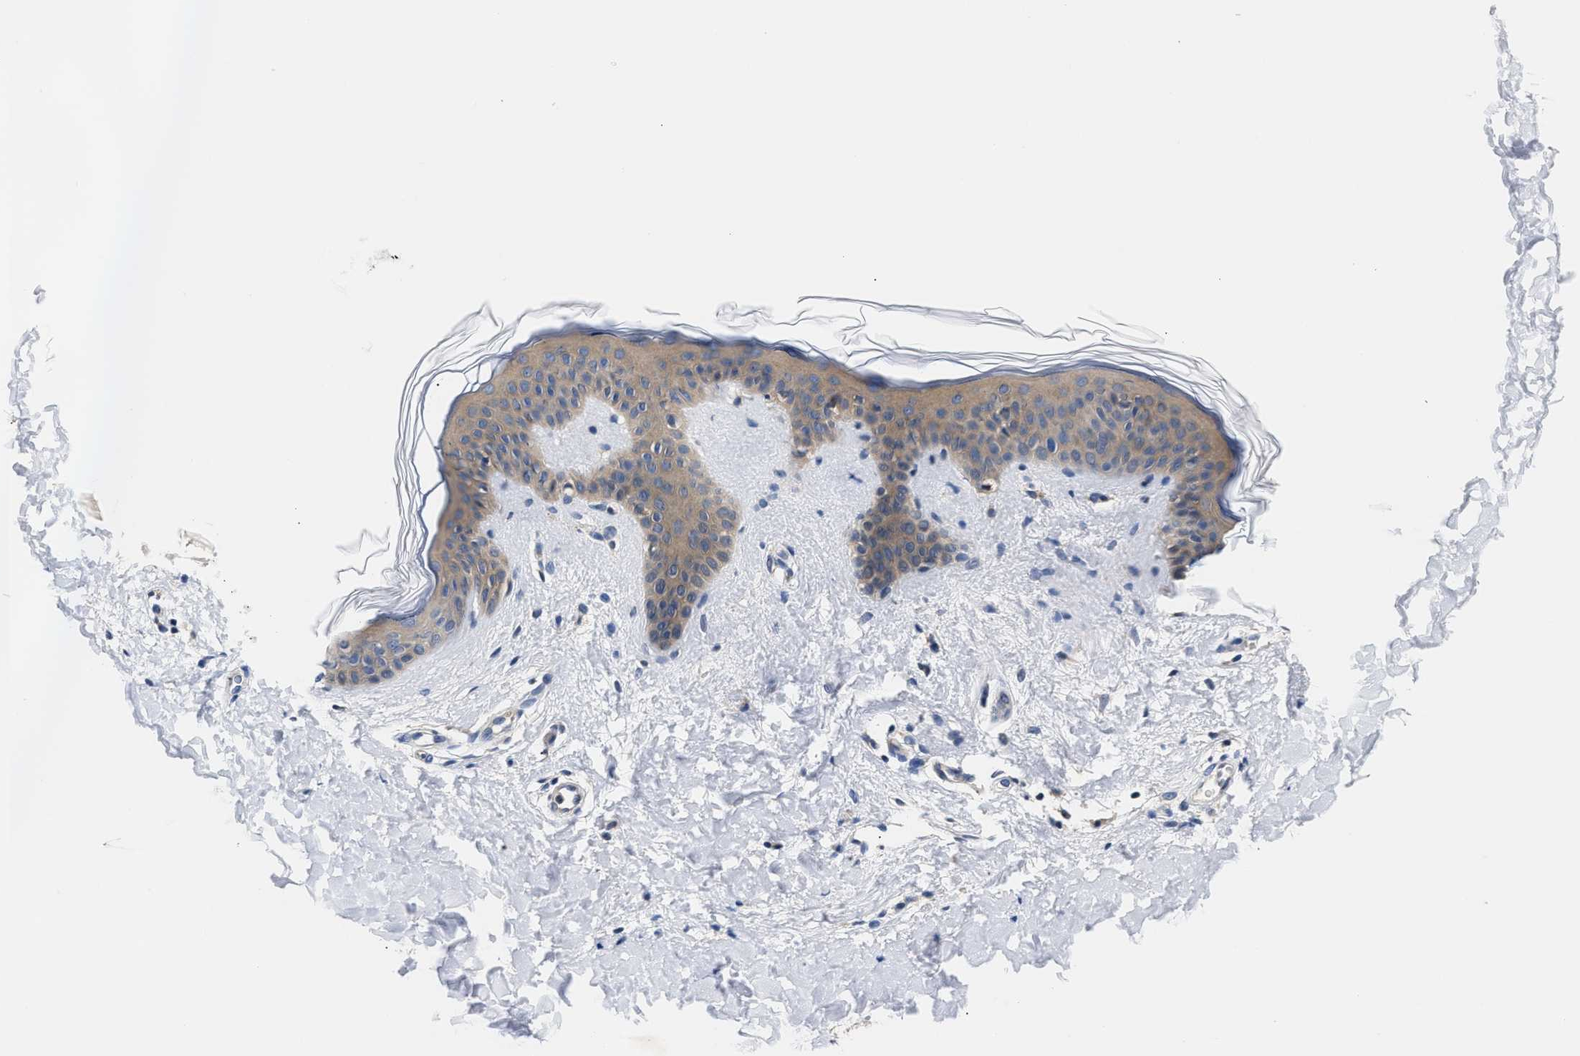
{"staining": {"intensity": "negative", "quantity": "none", "location": "none"}, "tissue": "skin", "cell_type": "Fibroblasts", "image_type": "normal", "snomed": [{"axis": "morphology", "description": "Normal tissue, NOS"}, {"axis": "topography", "description": "Skin"}], "caption": "IHC image of benign skin: human skin stained with DAB displays no significant protein staining in fibroblasts. (Stains: DAB IHC with hematoxylin counter stain, Microscopy: brightfield microscopy at high magnification).", "gene": "FAM185A", "patient": {"sex": "female", "age": 17}}